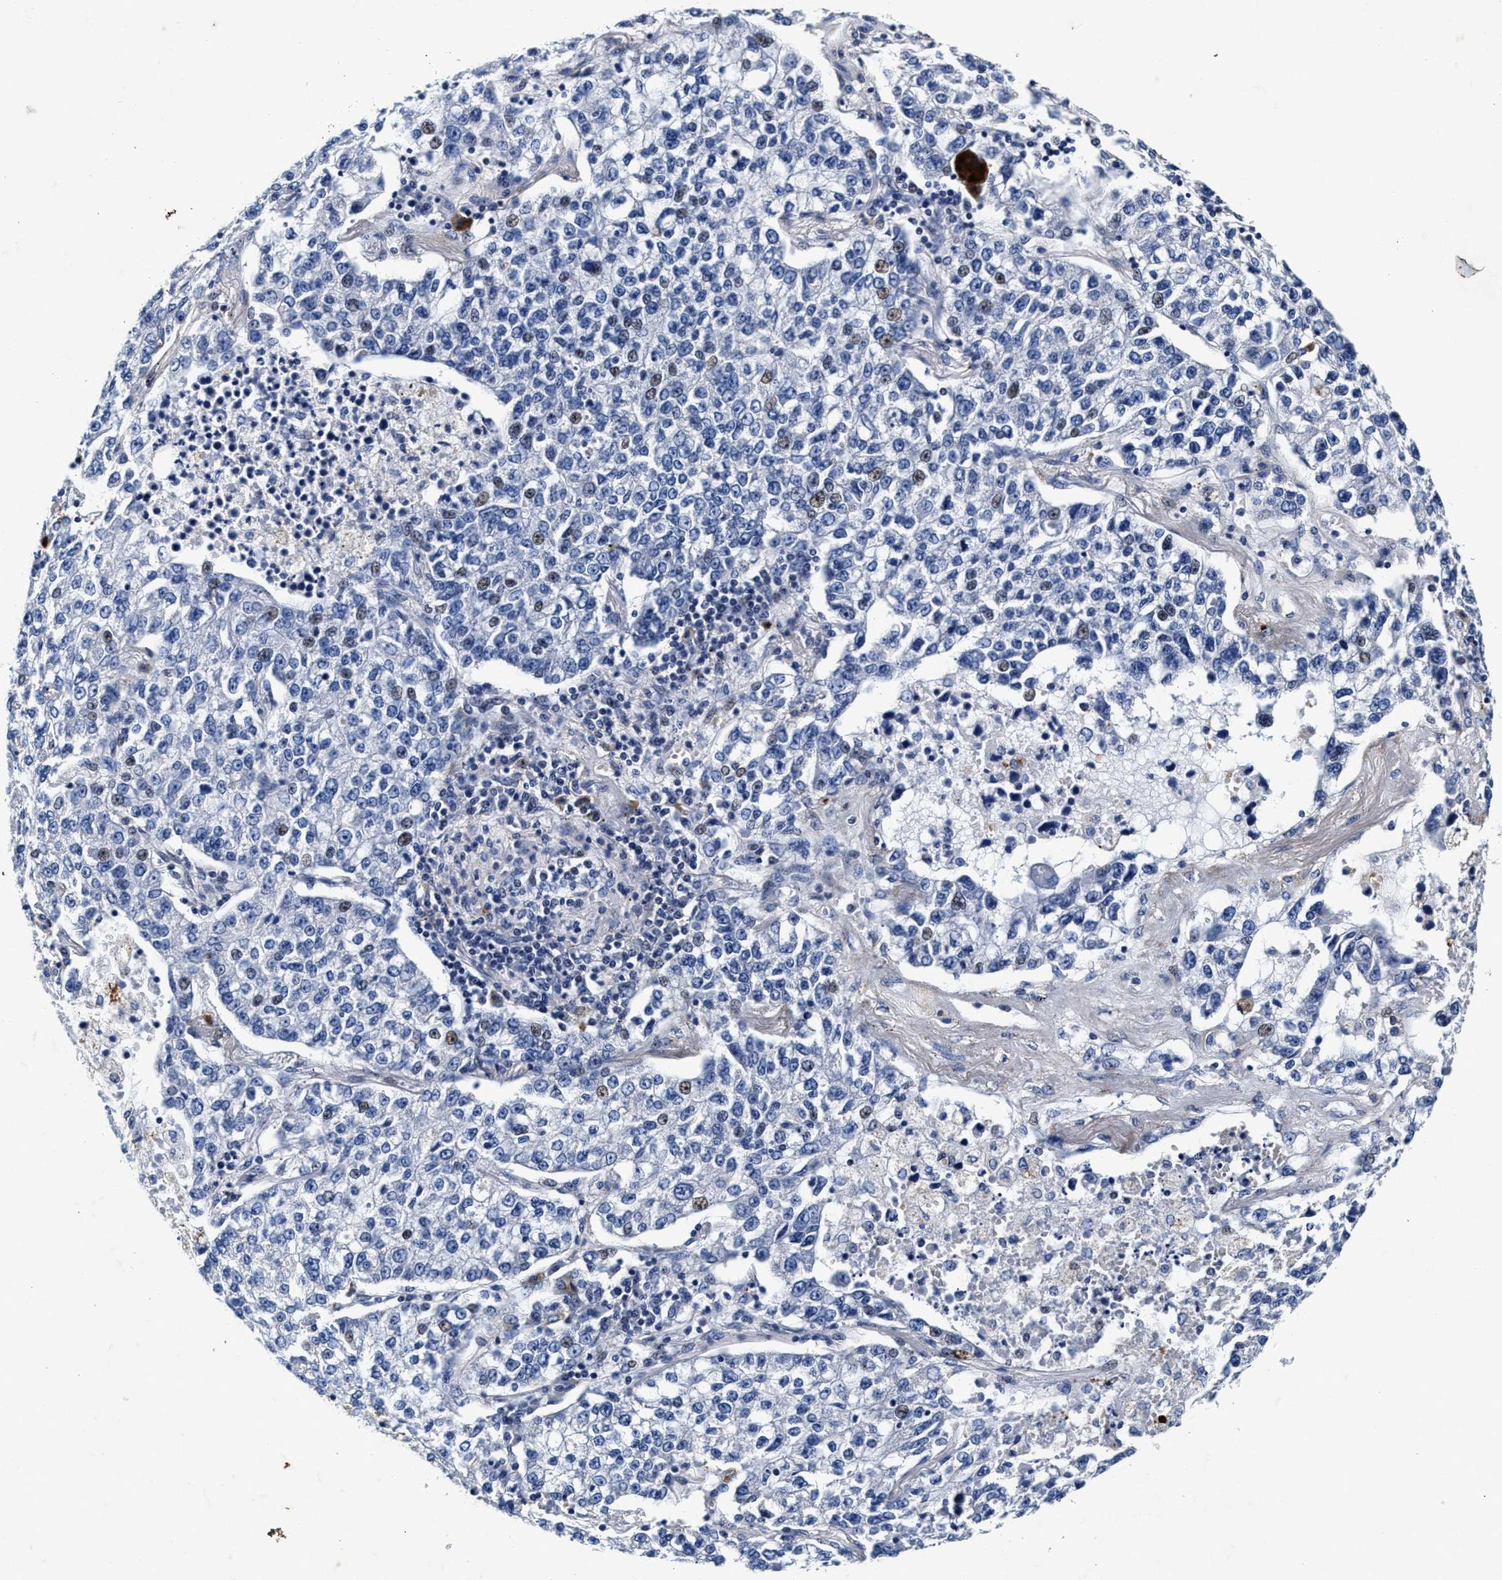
{"staining": {"intensity": "negative", "quantity": "none", "location": "none"}, "tissue": "lung cancer", "cell_type": "Tumor cells", "image_type": "cancer", "snomed": [{"axis": "morphology", "description": "Adenocarcinoma, NOS"}, {"axis": "topography", "description": "Lung"}], "caption": "High power microscopy photomicrograph of an IHC photomicrograph of adenocarcinoma (lung), revealing no significant staining in tumor cells. The staining was performed using DAB (3,3'-diaminobenzidine) to visualize the protein expression in brown, while the nuclei were stained in blue with hematoxylin (Magnification: 20x).", "gene": "SLC8A1", "patient": {"sex": "male", "age": 49}}